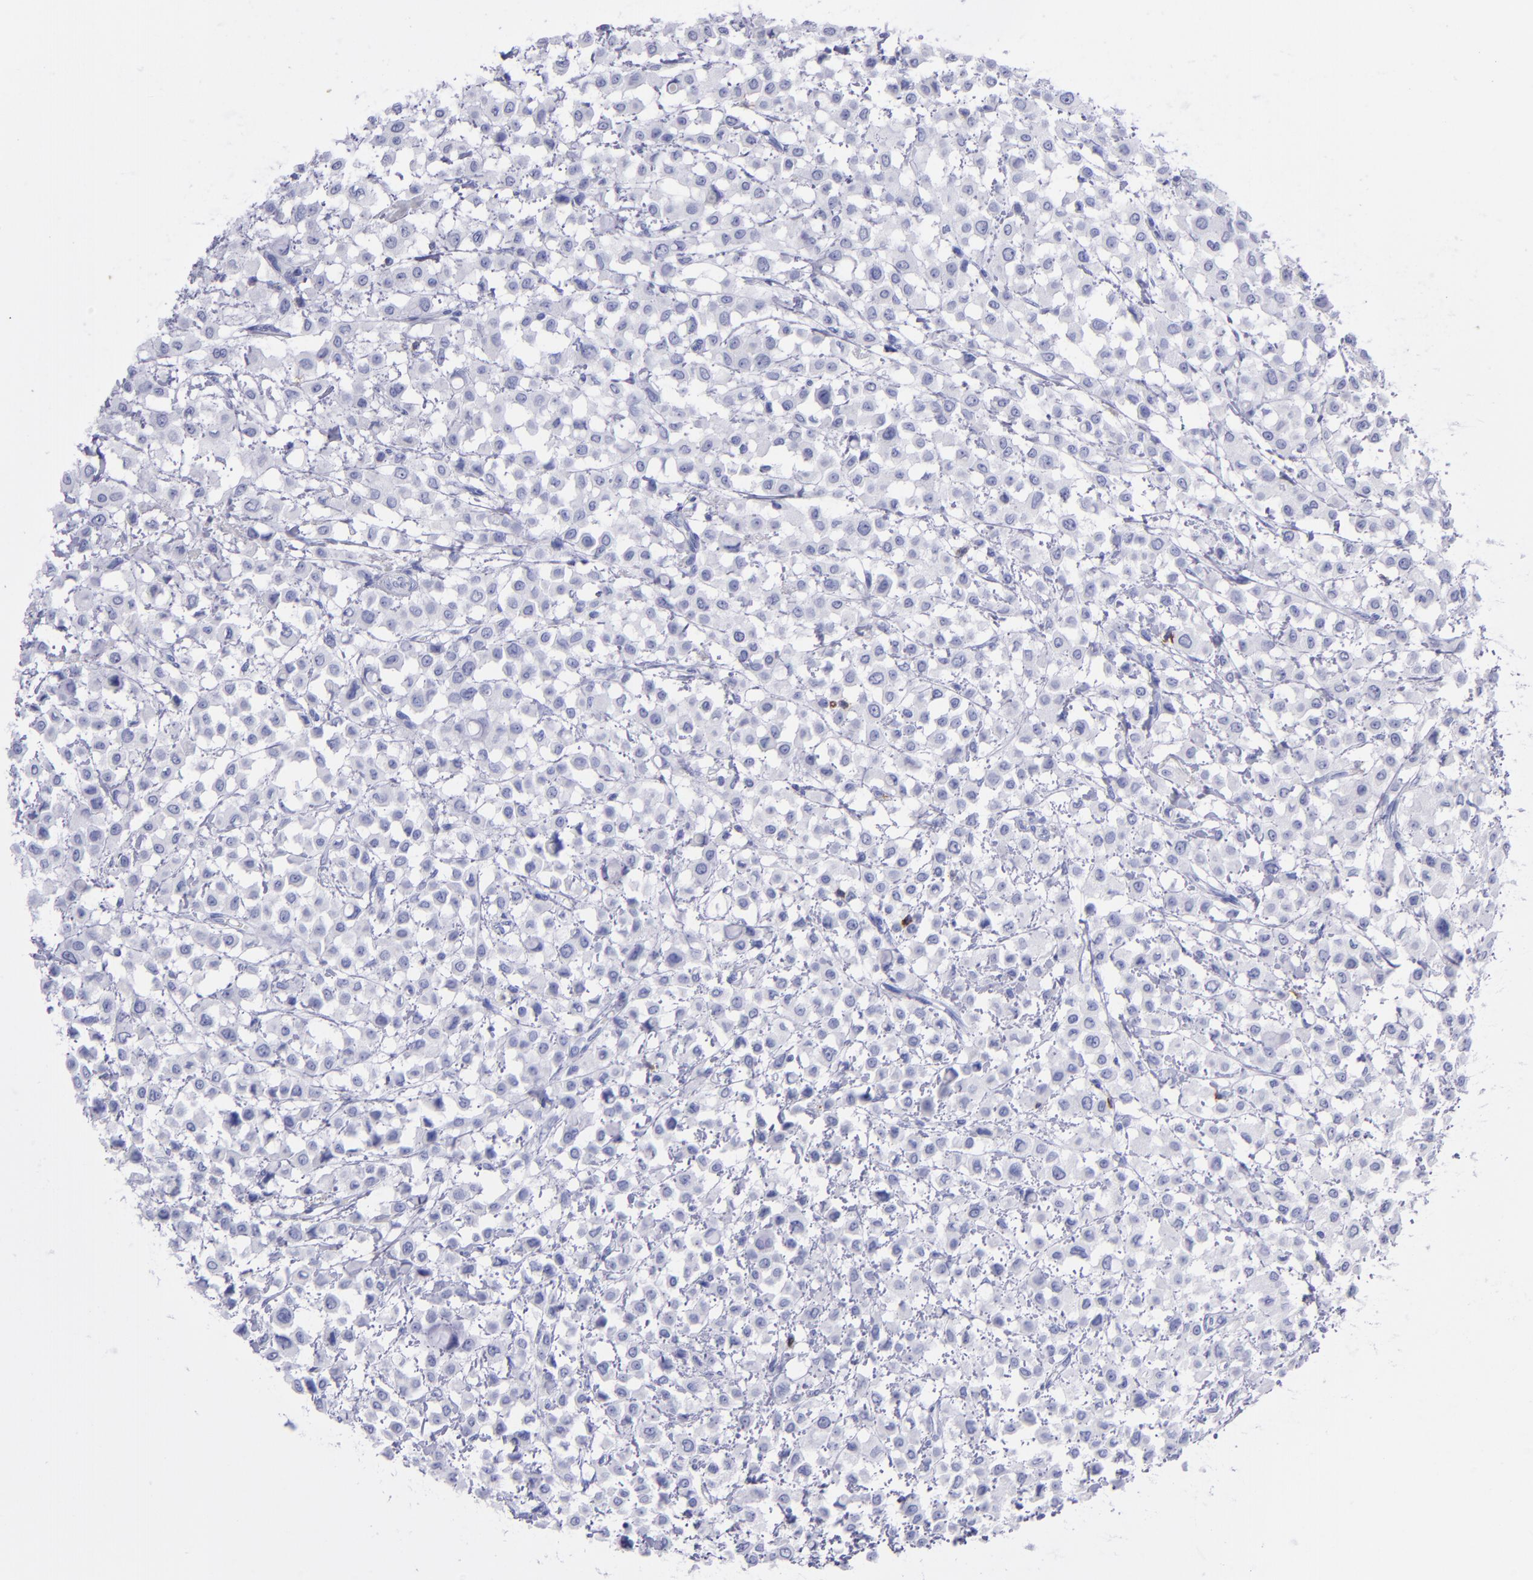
{"staining": {"intensity": "negative", "quantity": "none", "location": "none"}, "tissue": "breast cancer", "cell_type": "Tumor cells", "image_type": "cancer", "snomed": [{"axis": "morphology", "description": "Lobular carcinoma"}, {"axis": "topography", "description": "Breast"}], "caption": "Image shows no protein positivity in tumor cells of breast cancer tissue.", "gene": "CD6", "patient": {"sex": "female", "age": 85}}